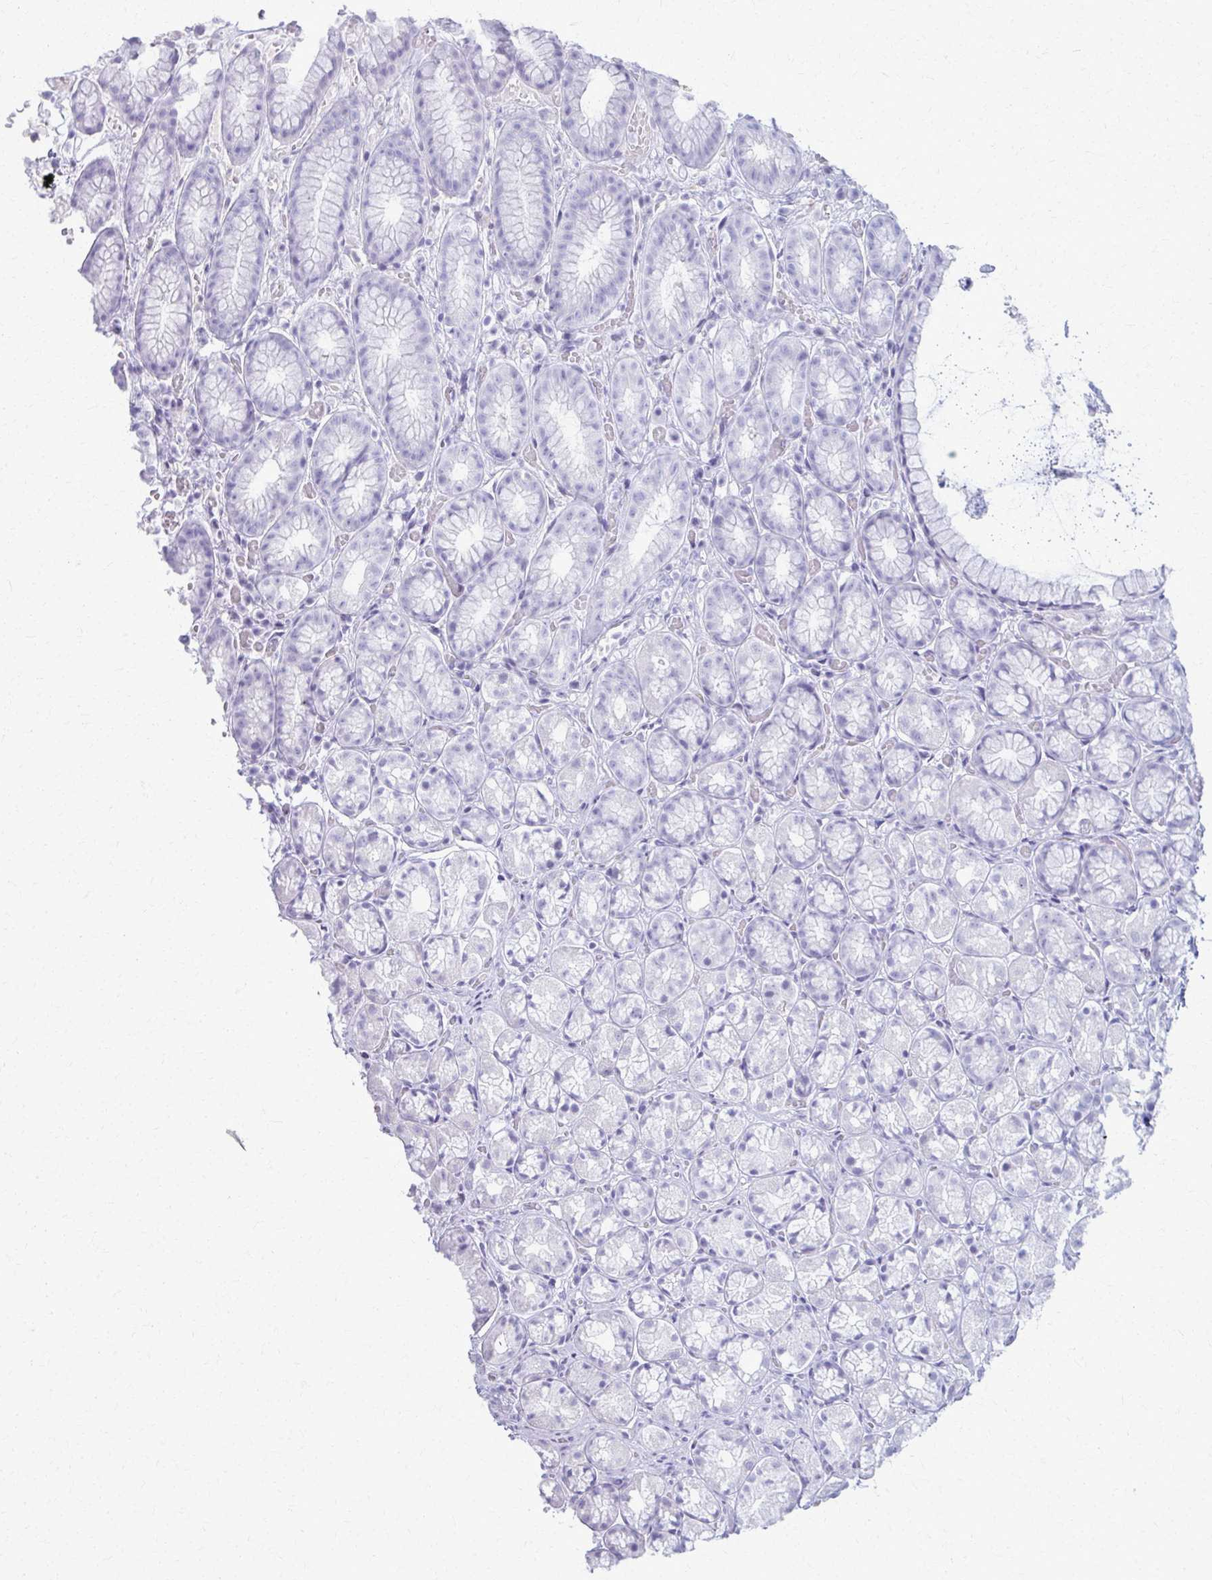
{"staining": {"intensity": "negative", "quantity": "none", "location": "none"}, "tissue": "stomach", "cell_type": "Glandular cells", "image_type": "normal", "snomed": [{"axis": "morphology", "description": "Normal tissue, NOS"}, {"axis": "topography", "description": "Smooth muscle"}, {"axis": "topography", "description": "Stomach"}], "caption": "This is a histopathology image of immunohistochemistry (IHC) staining of unremarkable stomach, which shows no staining in glandular cells. (DAB (3,3'-diaminobenzidine) IHC with hematoxylin counter stain).", "gene": "ACSM2A", "patient": {"sex": "male", "age": 70}}